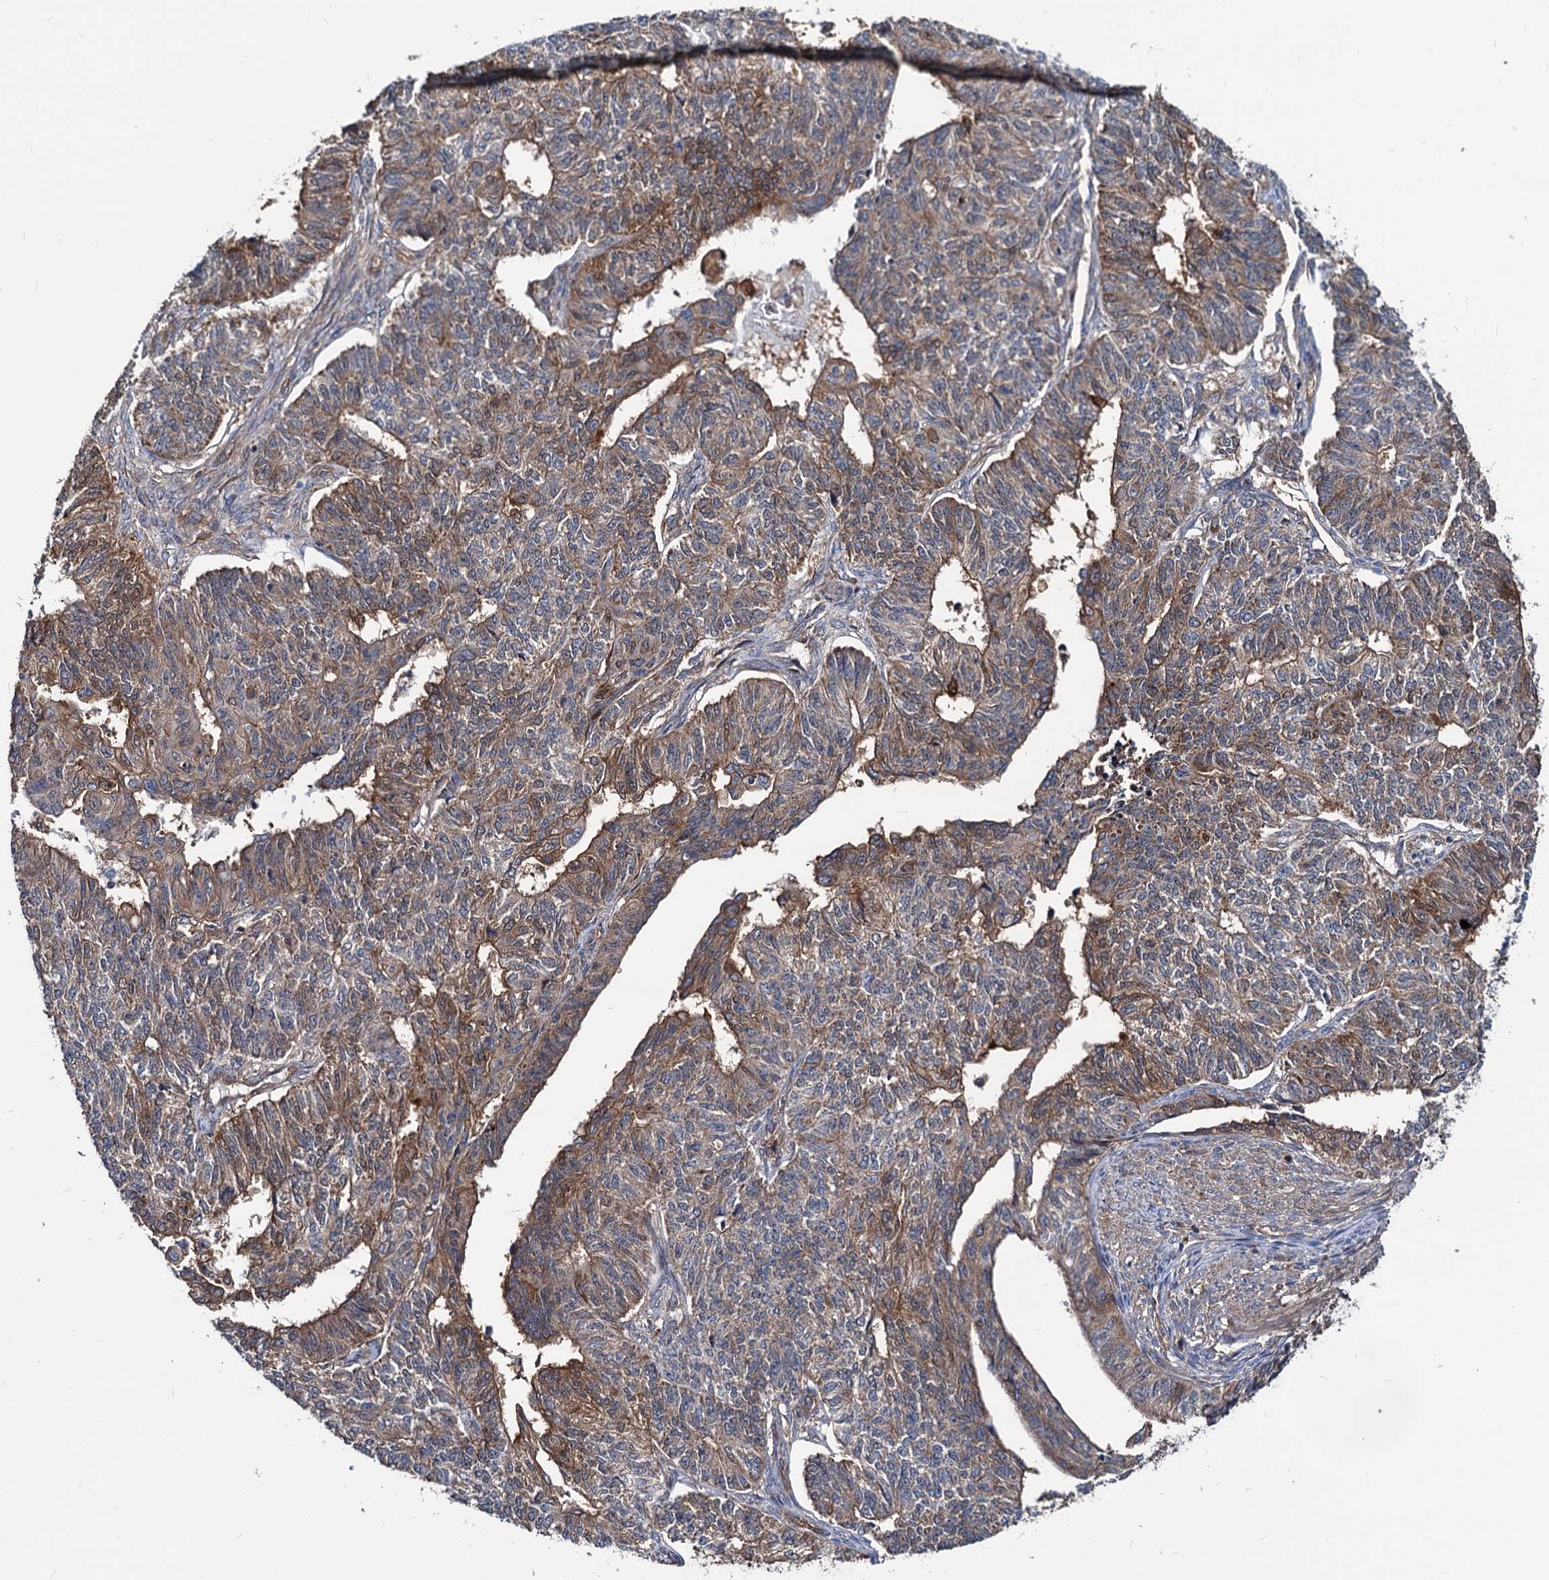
{"staining": {"intensity": "moderate", "quantity": "25%-75%", "location": "cytoplasmic/membranous"}, "tissue": "endometrial cancer", "cell_type": "Tumor cells", "image_type": "cancer", "snomed": [{"axis": "morphology", "description": "Adenocarcinoma, NOS"}, {"axis": "topography", "description": "Endometrium"}], "caption": "A histopathology image showing moderate cytoplasmic/membranous expression in approximately 25%-75% of tumor cells in endometrial cancer, as visualized by brown immunohistochemical staining.", "gene": "IDI1", "patient": {"sex": "female", "age": 32}}